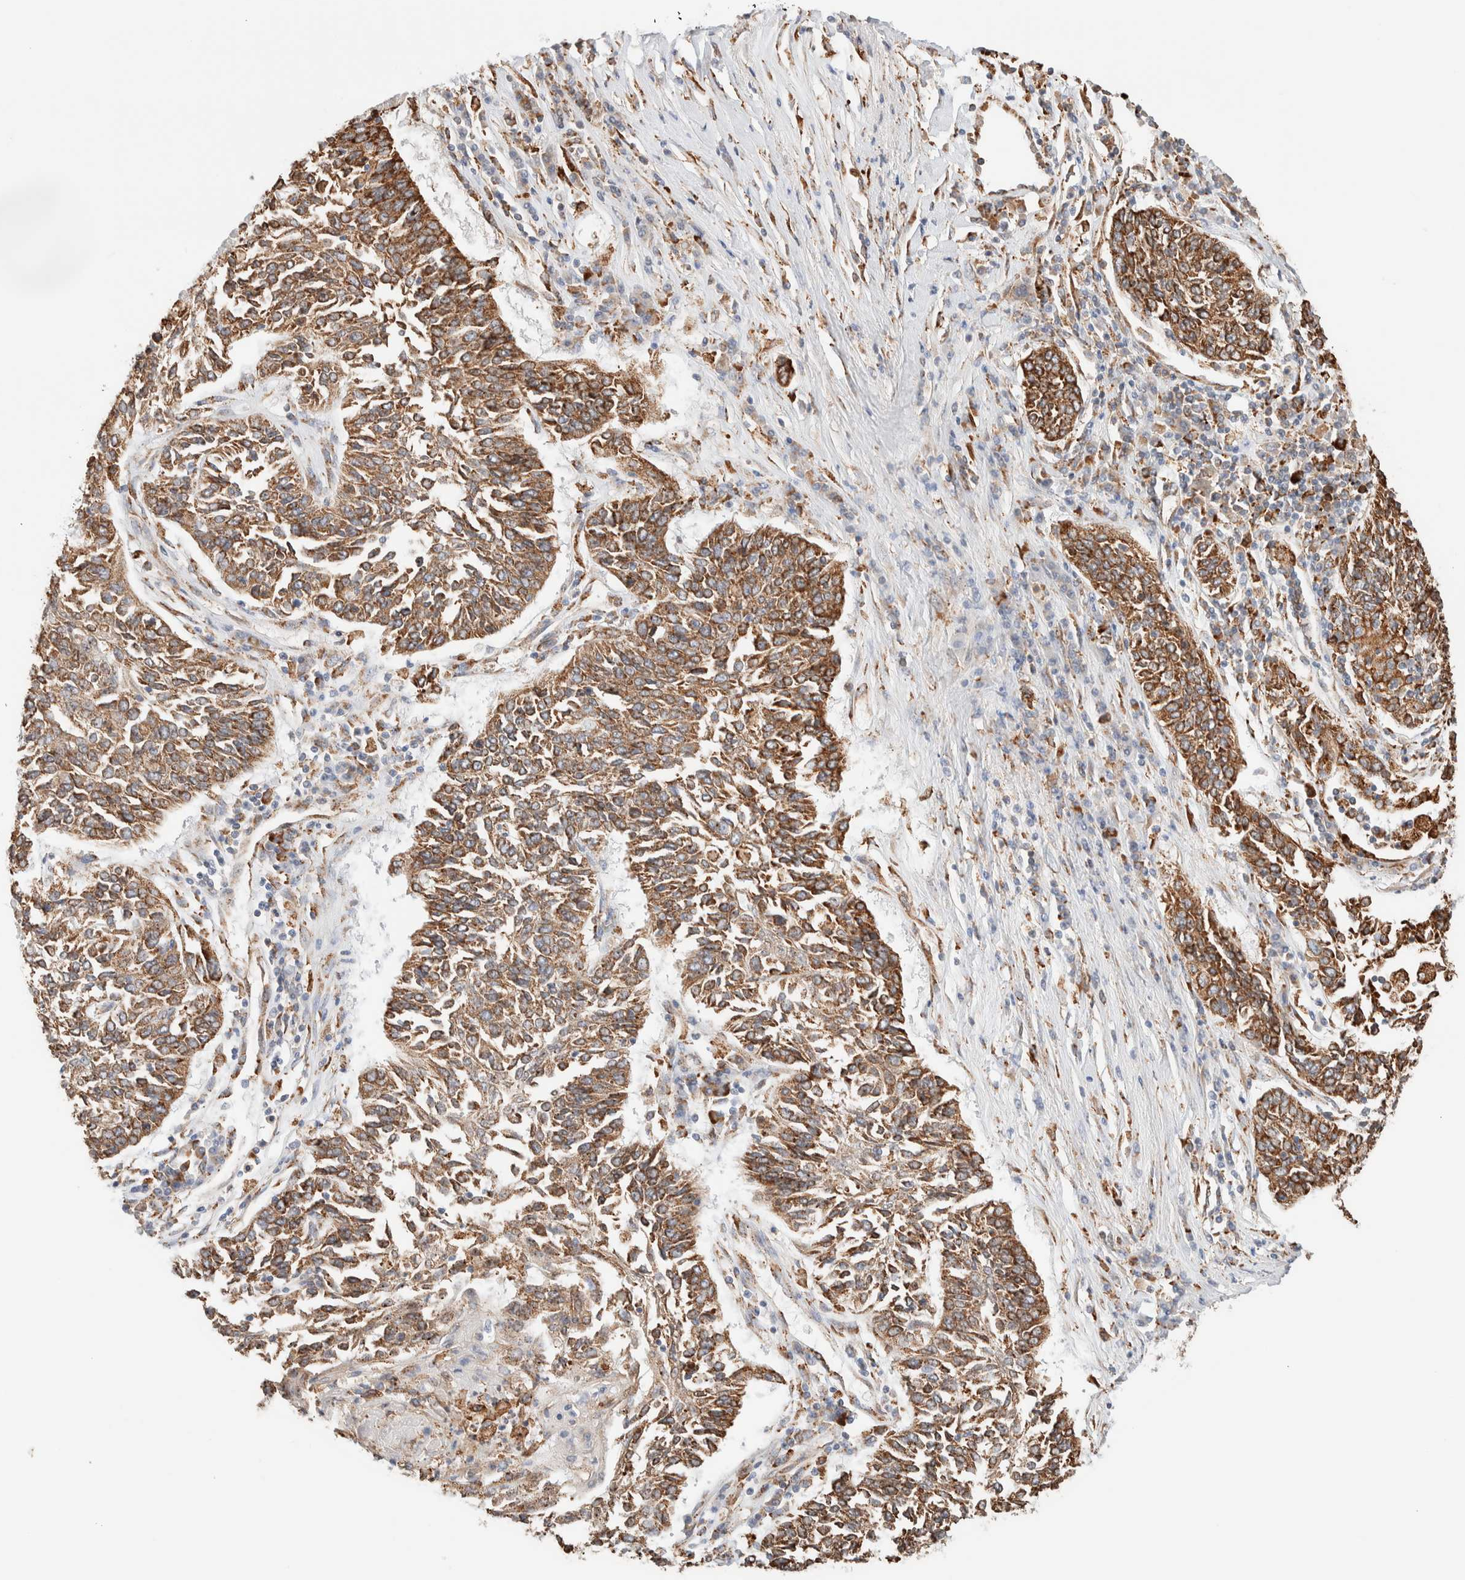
{"staining": {"intensity": "moderate", "quantity": ">75%", "location": "cytoplasmic/membranous"}, "tissue": "lung cancer", "cell_type": "Tumor cells", "image_type": "cancer", "snomed": [{"axis": "morphology", "description": "Normal tissue, NOS"}, {"axis": "morphology", "description": "Squamous cell carcinoma, NOS"}, {"axis": "topography", "description": "Cartilage tissue"}, {"axis": "topography", "description": "Bronchus"}, {"axis": "topography", "description": "Lung"}], "caption": "This is an image of immunohistochemistry staining of lung cancer, which shows moderate expression in the cytoplasmic/membranous of tumor cells.", "gene": "INTS1", "patient": {"sex": "female", "age": 49}}